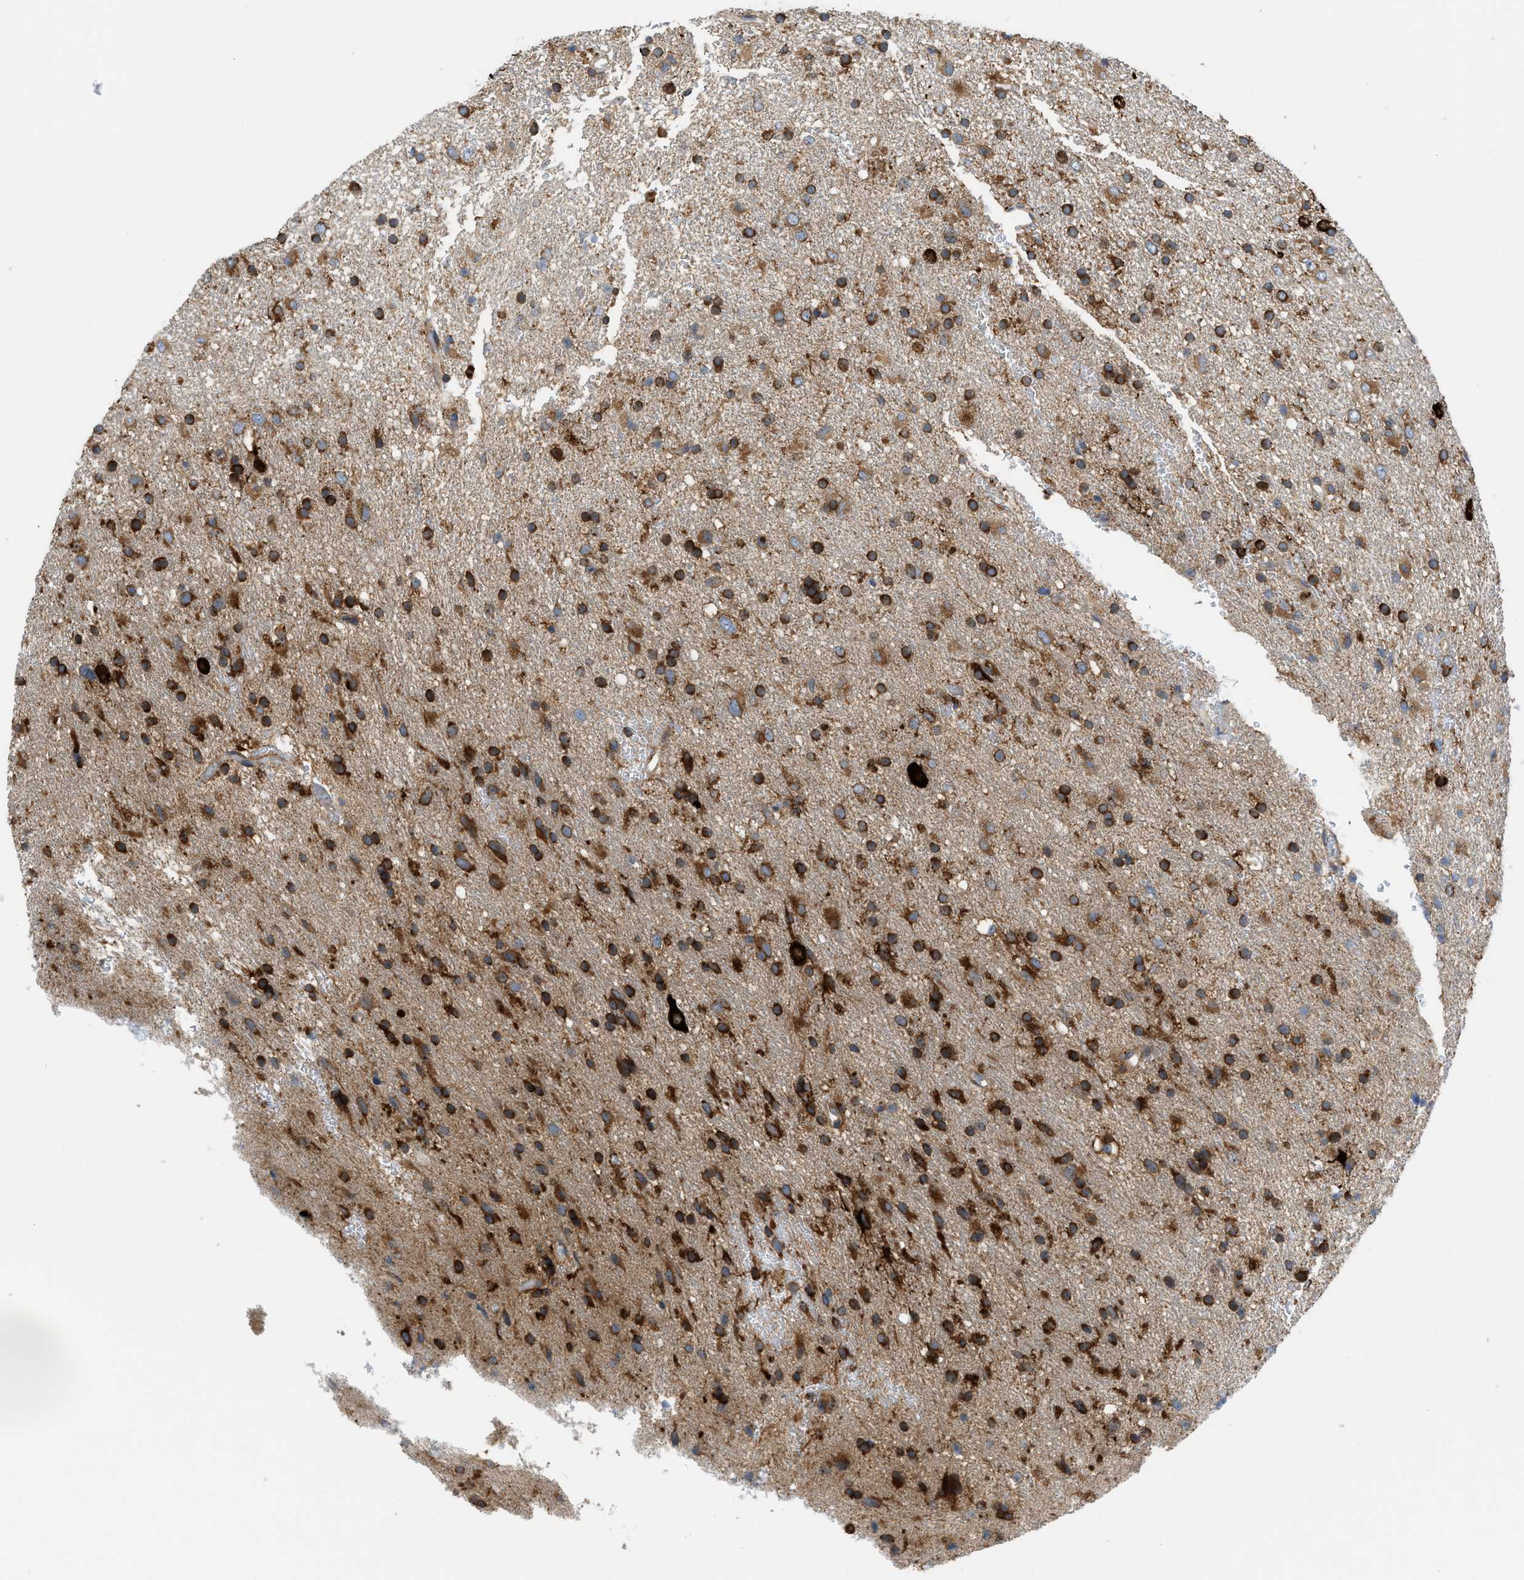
{"staining": {"intensity": "strong", "quantity": ">75%", "location": "cytoplasmic/membranous"}, "tissue": "glioma", "cell_type": "Tumor cells", "image_type": "cancer", "snomed": [{"axis": "morphology", "description": "Glioma, malignant, Low grade"}, {"axis": "topography", "description": "Brain"}], "caption": "Immunohistochemical staining of human malignant low-grade glioma reveals high levels of strong cytoplasmic/membranous staining in approximately >75% of tumor cells.", "gene": "GPAT4", "patient": {"sex": "male", "age": 77}}